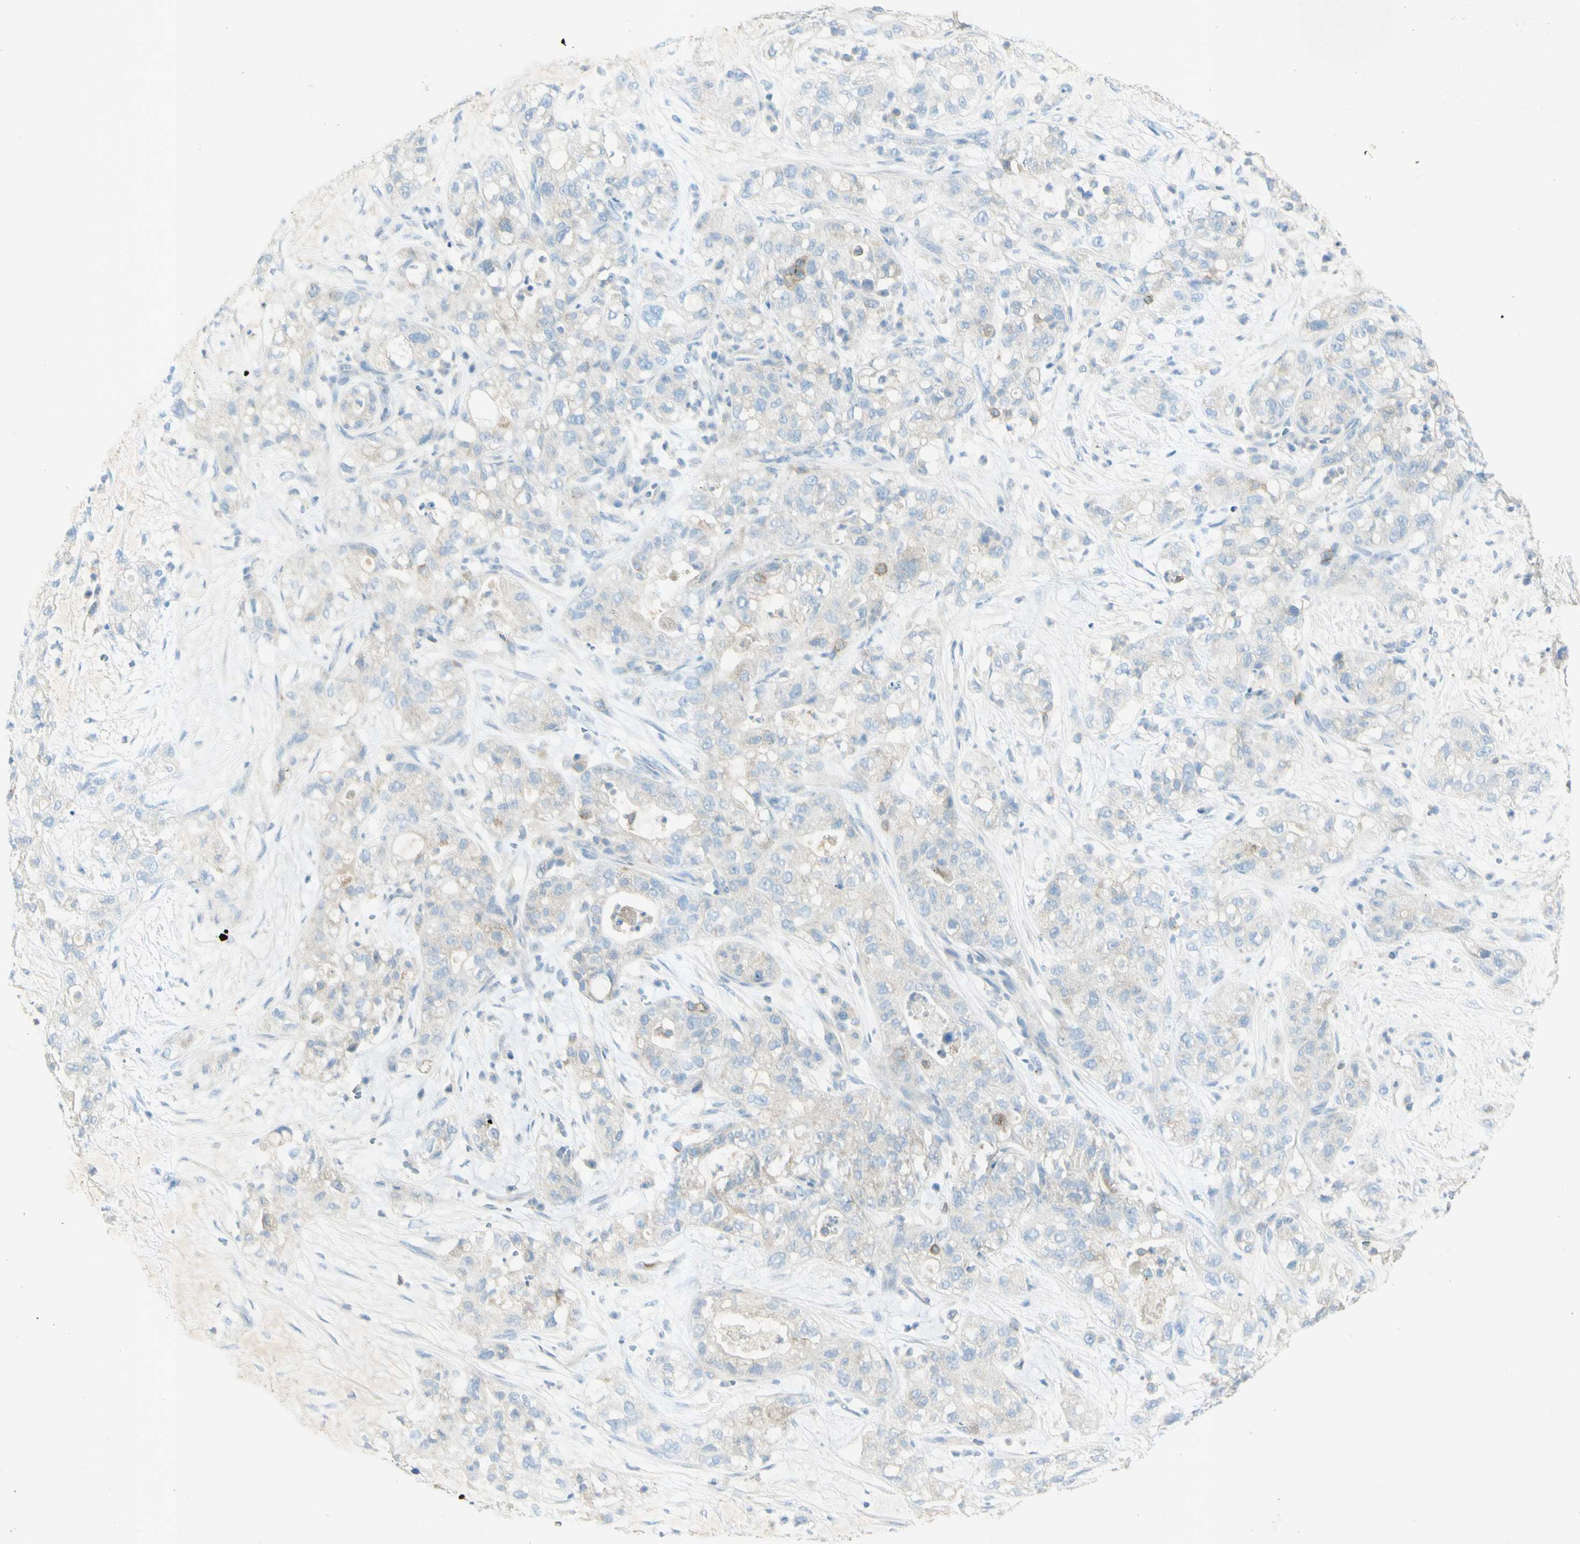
{"staining": {"intensity": "weak", "quantity": "<25%", "location": "cytoplasmic/membranous"}, "tissue": "pancreatic cancer", "cell_type": "Tumor cells", "image_type": "cancer", "snomed": [{"axis": "morphology", "description": "Adenocarcinoma, NOS"}, {"axis": "topography", "description": "Pancreas"}], "caption": "An image of human adenocarcinoma (pancreatic) is negative for staining in tumor cells. Brightfield microscopy of immunohistochemistry stained with DAB (brown) and hematoxylin (blue), captured at high magnification.", "gene": "GDF15", "patient": {"sex": "female", "age": 78}}